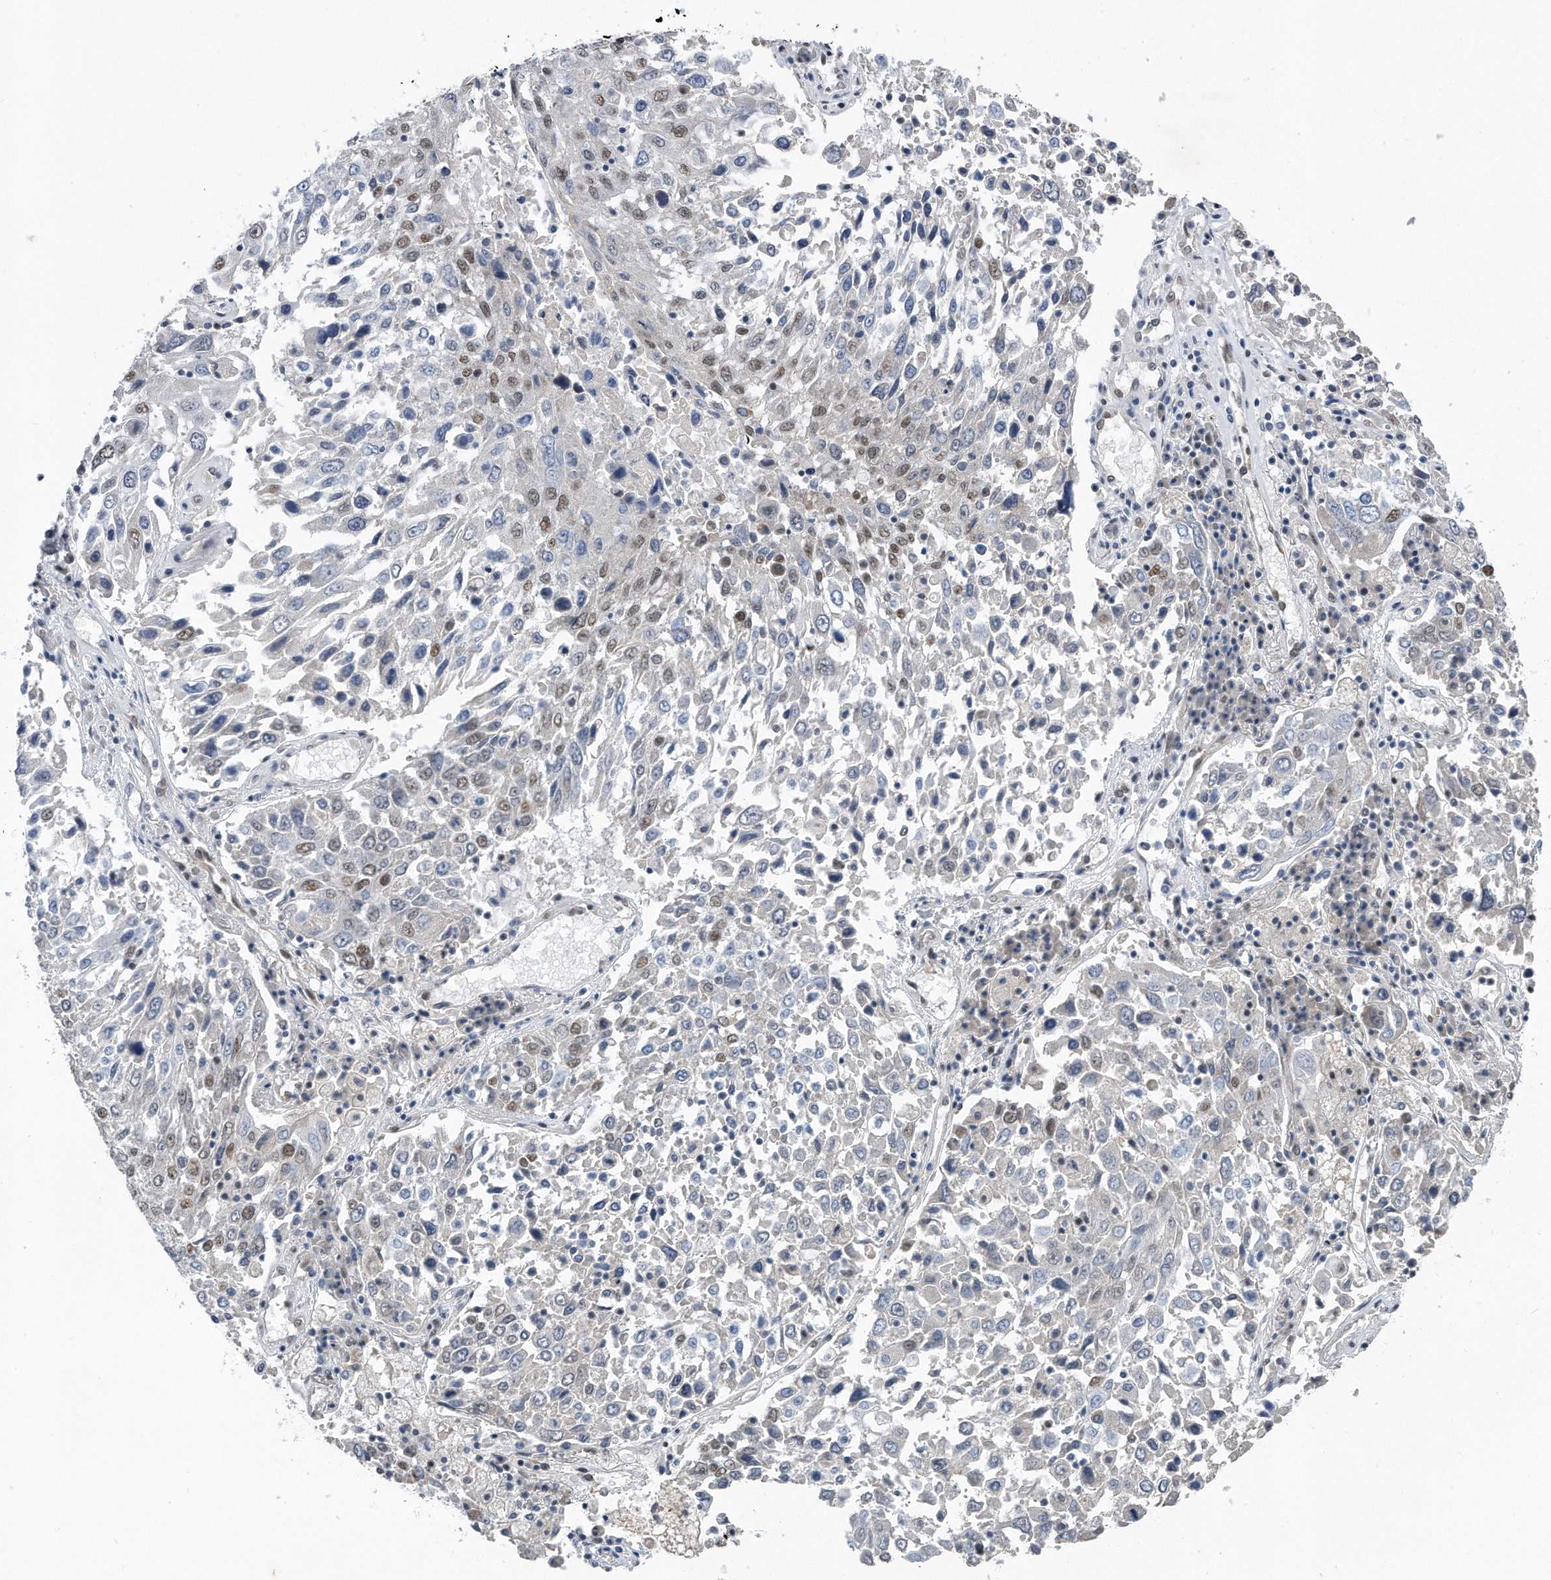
{"staining": {"intensity": "moderate", "quantity": "<25%", "location": "nuclear"}, "tissue": "lung cancer", "cell_type": "Tumor cells", "image_type": "cancer", "snomed": [{"axis": "morphology", "description": "Squamous cell carcinoma, NOS"}, {"axis": "topography", "description": "Lung"}], "caption": "Protein expression analysis of human lung cancer (squamous cell carcinoma) reveals moderate nuclear expression in about <25% of tumor cells.", "gene": "TP53INP1", "patient": {"sex": "male", "age": 65}}